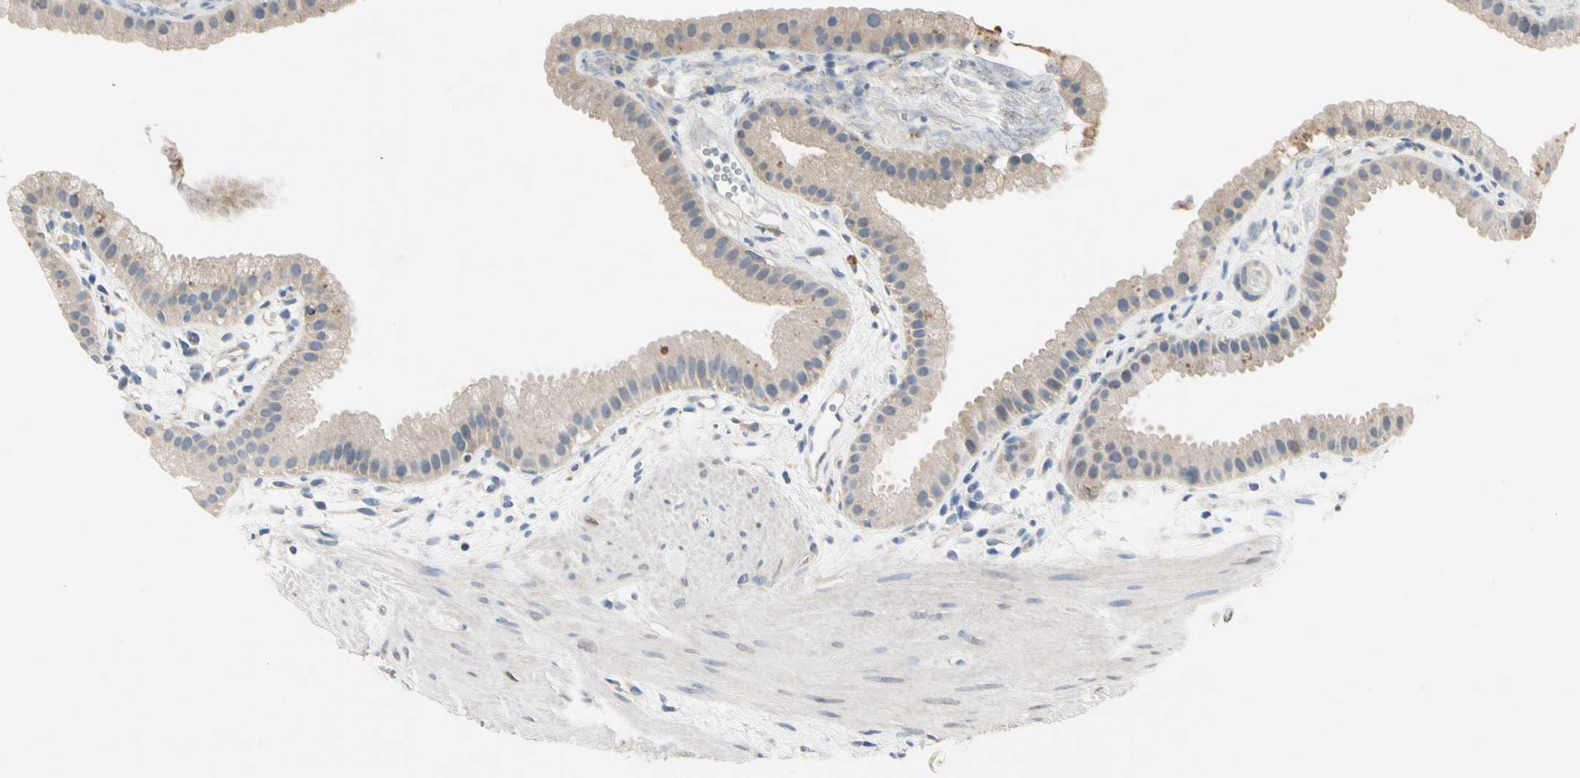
{"staining": {"intensity": "weak", "quantity": ">75%", "location": "cytoplasmic/membranous"}, "tissue": "gallbladder", "cell_type": "Glandular cells", "image_type": "normal", "snomed": [{"axis": "morphology", "description": "Normal tissue, NOS"}, {"axis": "topography", "description": "Gallbladder"}], "caption": "Brown immunohistochemical staining in unremarkable human gallbladder demonstrates weak cytoplasmic/membranous expression in approximately >75% of glandular cells. Using DAB (3,3'-diaminobenzidine) (brown) and hematoxylin (blue) stains, captured at high magnification using brightfield microscopy.", "gene": "GAS6", "patient": {"sex": "female", "age": 64}}